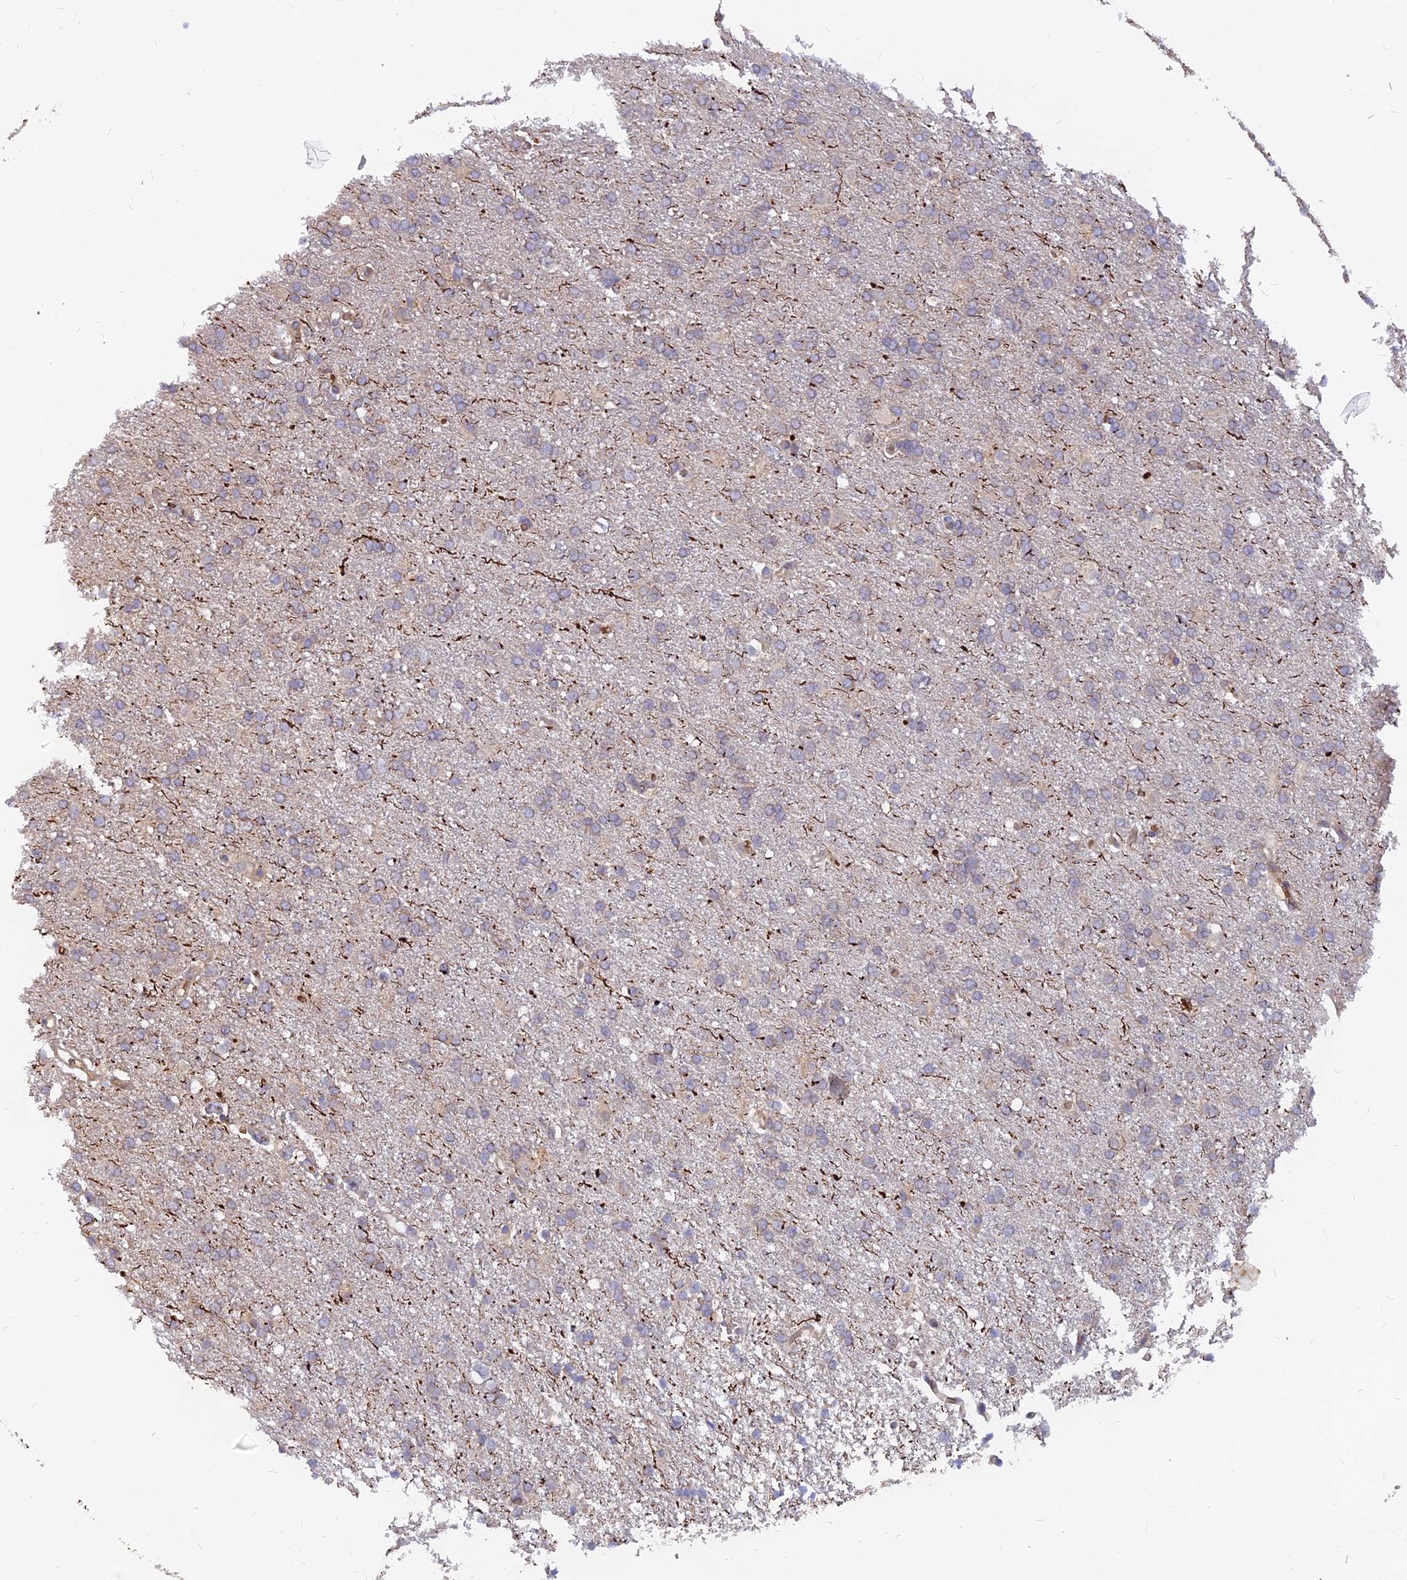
{"staining": {"intensity": "negative", "quantity": "none", "location": "none"}, "tissue": "glioma", "cell_type": "Tumor cells", "image_type": "cancer", "snomed": [{"axis": "morphology", "description": "Glioma, malignant, High grade"}, {"axis": "topography", "description": "Brain"}], "caption": "Malignant glioma (high-grade) was stained to show a protein in brown. There is no significant positivity in tumor cells.", "gene": "ARL2BP", "patient": {"sex": "male", "age": 72}}